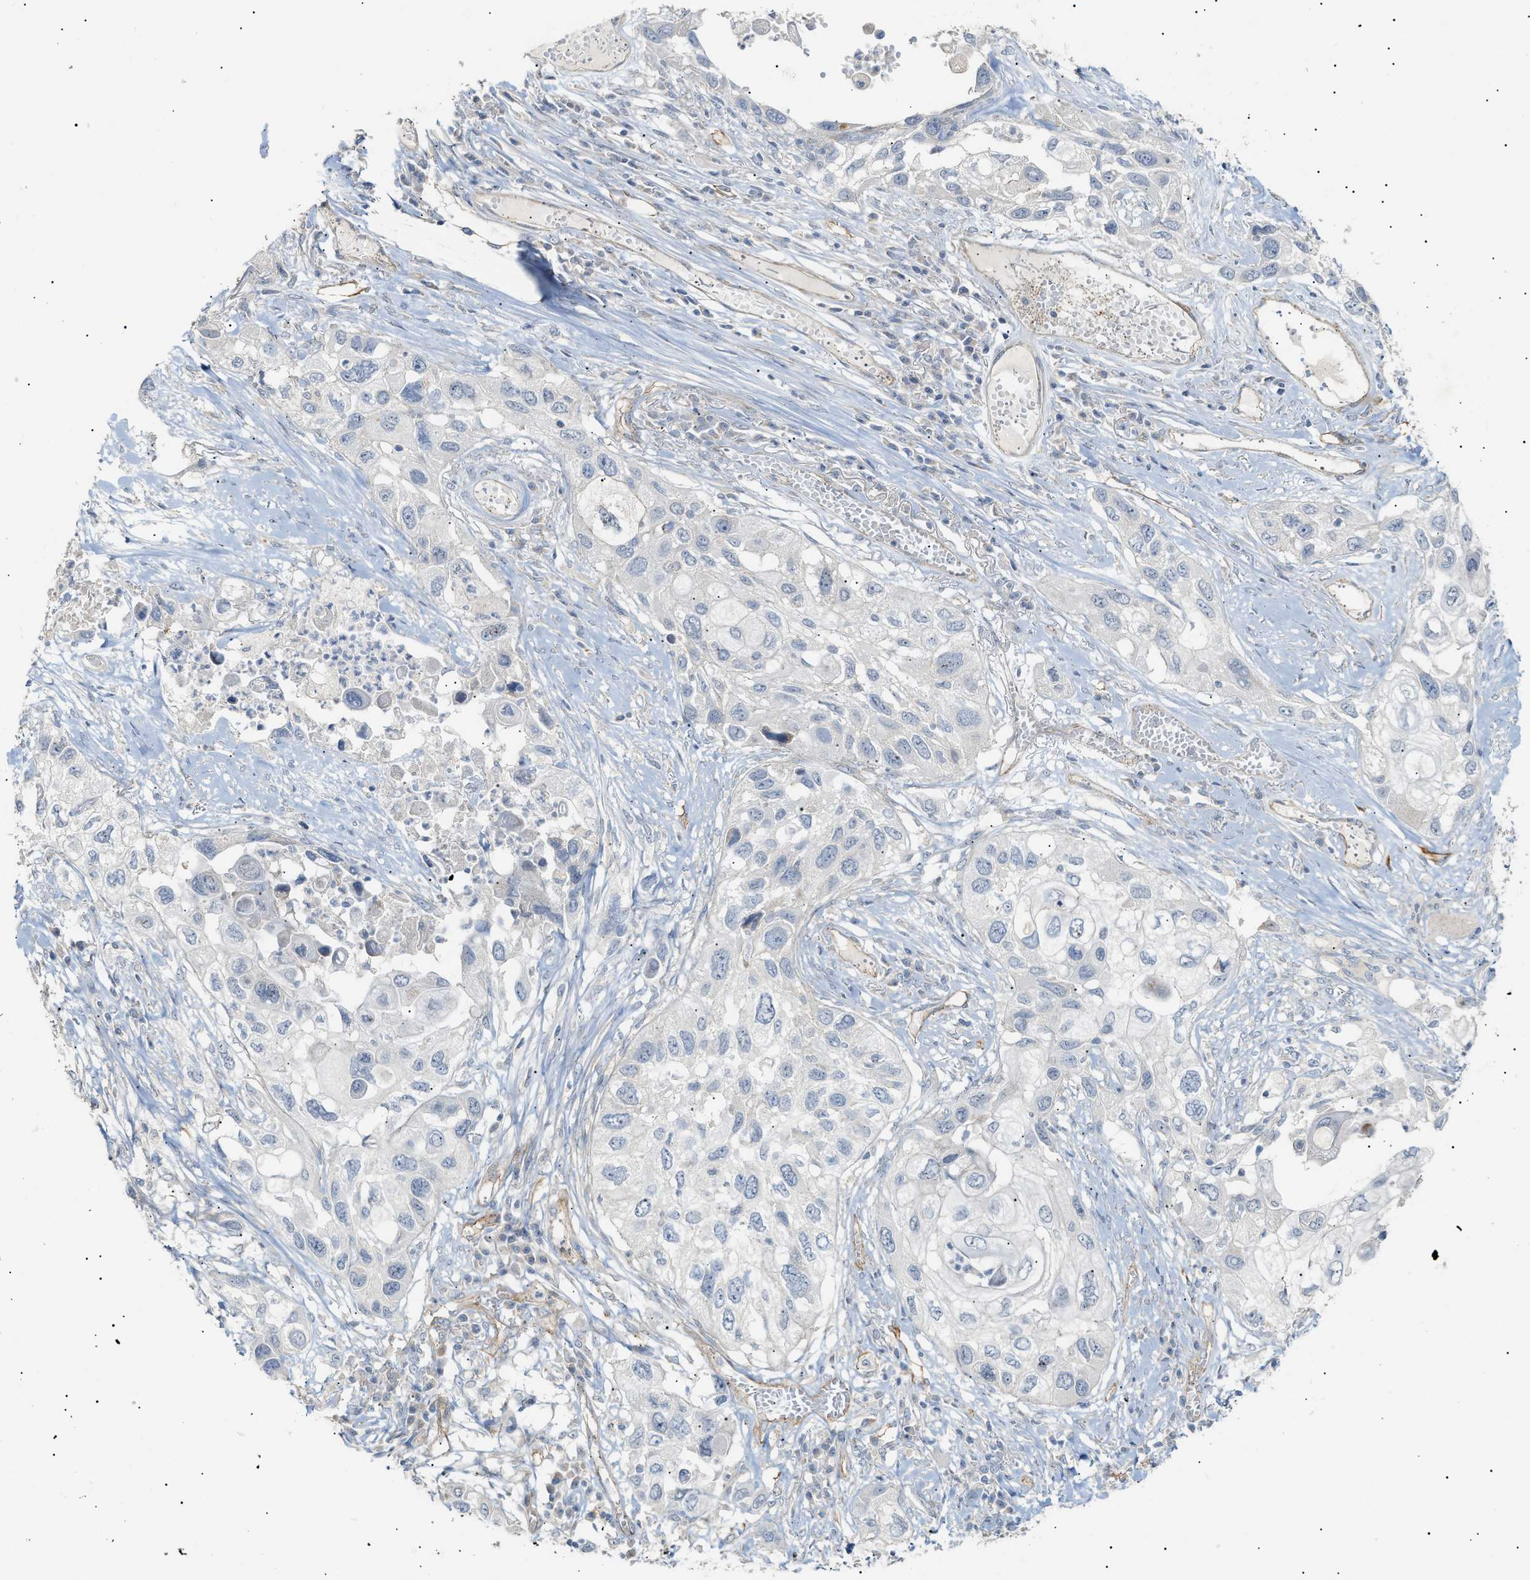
{"staining": {"intensity": "negative", "quantity": "none", "location": "none"}, "tissue": "lung cancer", "cell_type": "Tumor cells", "image_type": "cancer", "snomed": [{"axis": "morphology", "description": "Squamous cell carcinoma, NOS"}, {"axis": "topography", "description": "Lung"}], "caption": "Tumor cells are negative for brown protein staining in lung squamous cell carcinoma. (DAB IHC with hematoxylin counter stain).", "gene": "ZFHX2", "patient": {"sex": "male", "age": 71}}